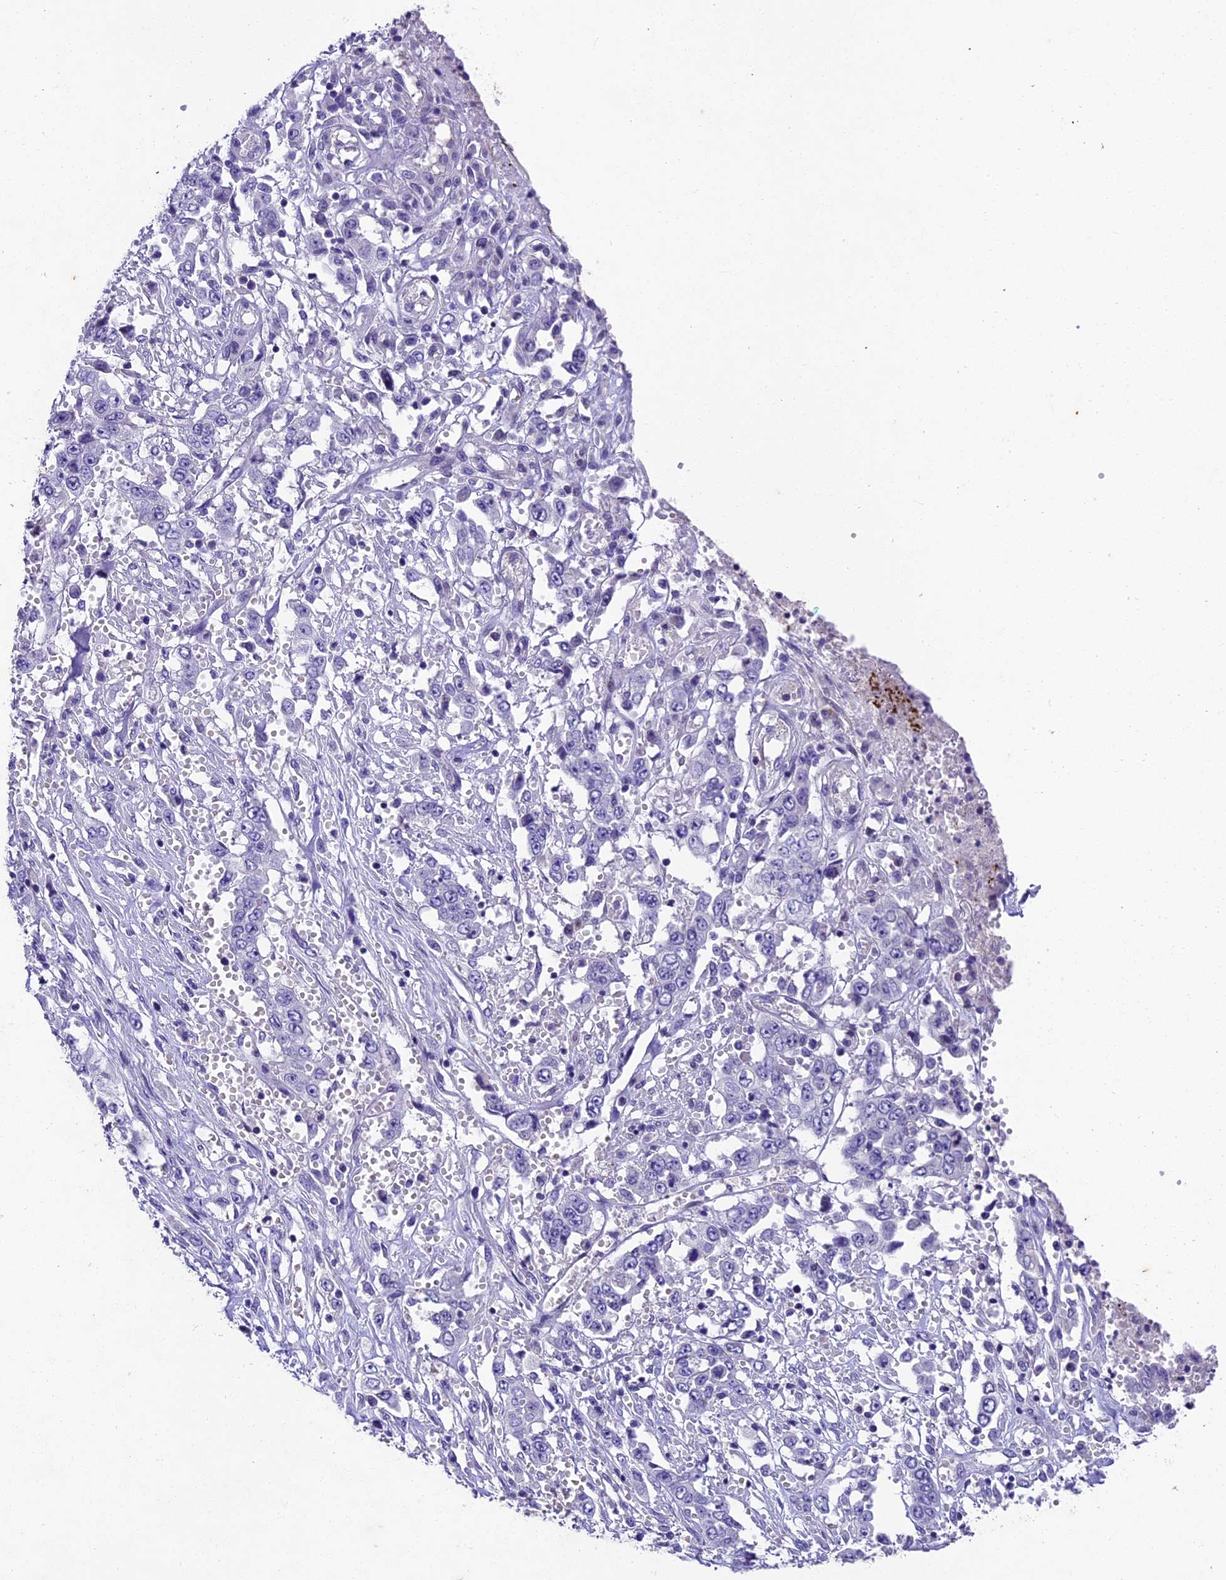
{"staining": {"intensity": "negative", "quantity": "none", "location": "none"}, "tissue": "stomach cancer", "cell_type": "Tumor cells", "image_type": "cancer", "snomed": [{"axis": "morphology", "description": "Adenocarcinoma, NOS"}, {"axis": "topography", "description": "Stomach, upper"}], "caption": "Tumor cells show no significant positivity in adenocarcinoma (stomach).", "gene": "IFT140", "patient": {"sex": "male", "age": 62}}